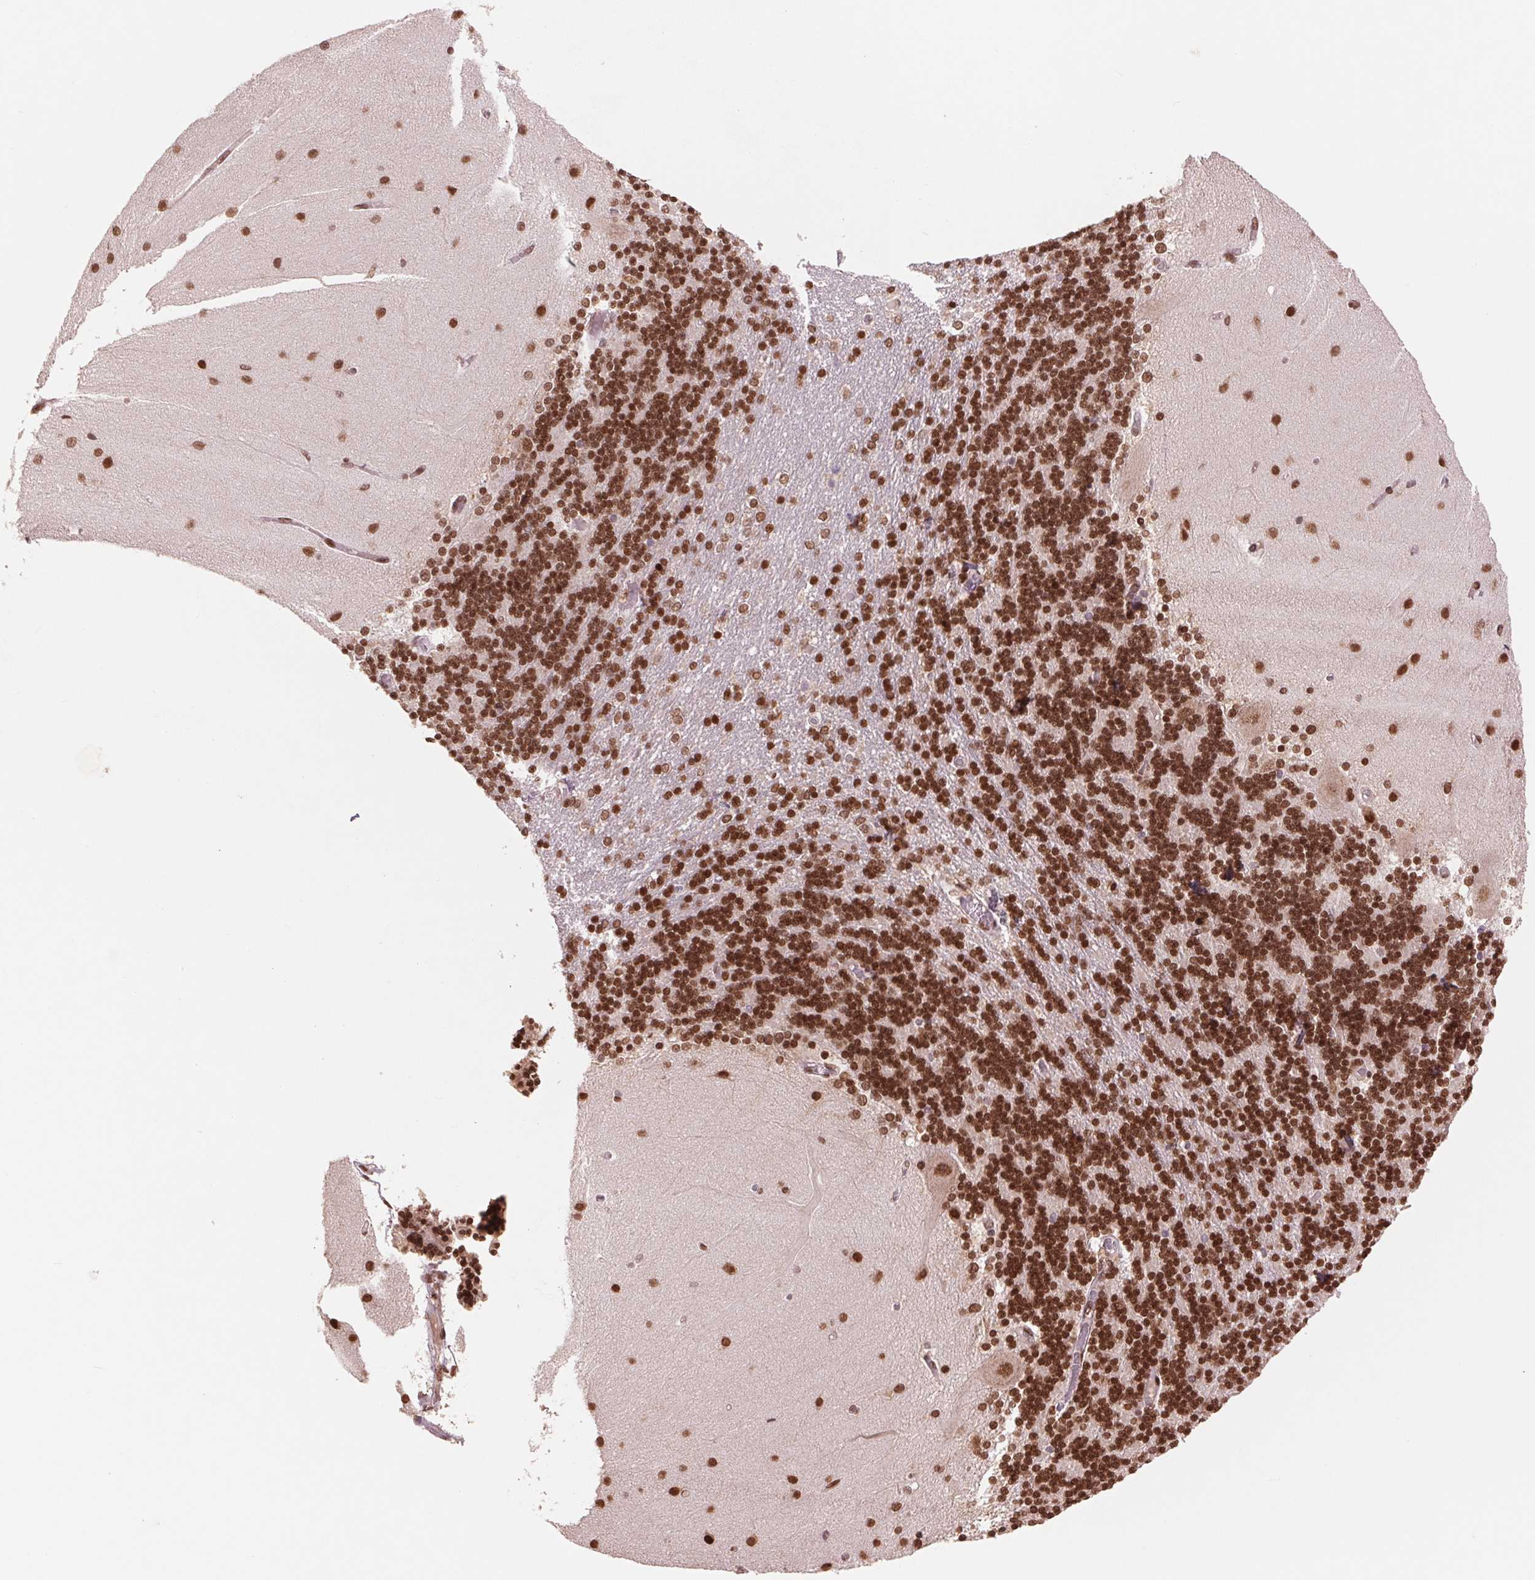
{"staining": {"intensity": "strong", "quantity": ">75%", "location": "nuclear"}, "tissue": "cerebellum", "cell_type": "Cells in granular layer", "image_type": "normal", "snomed": [{"axis": "morphology", "description": "Normal tissue, NOS"}, {"axis": "topography", "description": "Cerebellum"}], "caption": "Cerebellum stained with a protein marker shows strong staining in cells in granular layer.", "gene": "TTLL9", "patient": {"sex": "female", "age": 54}}